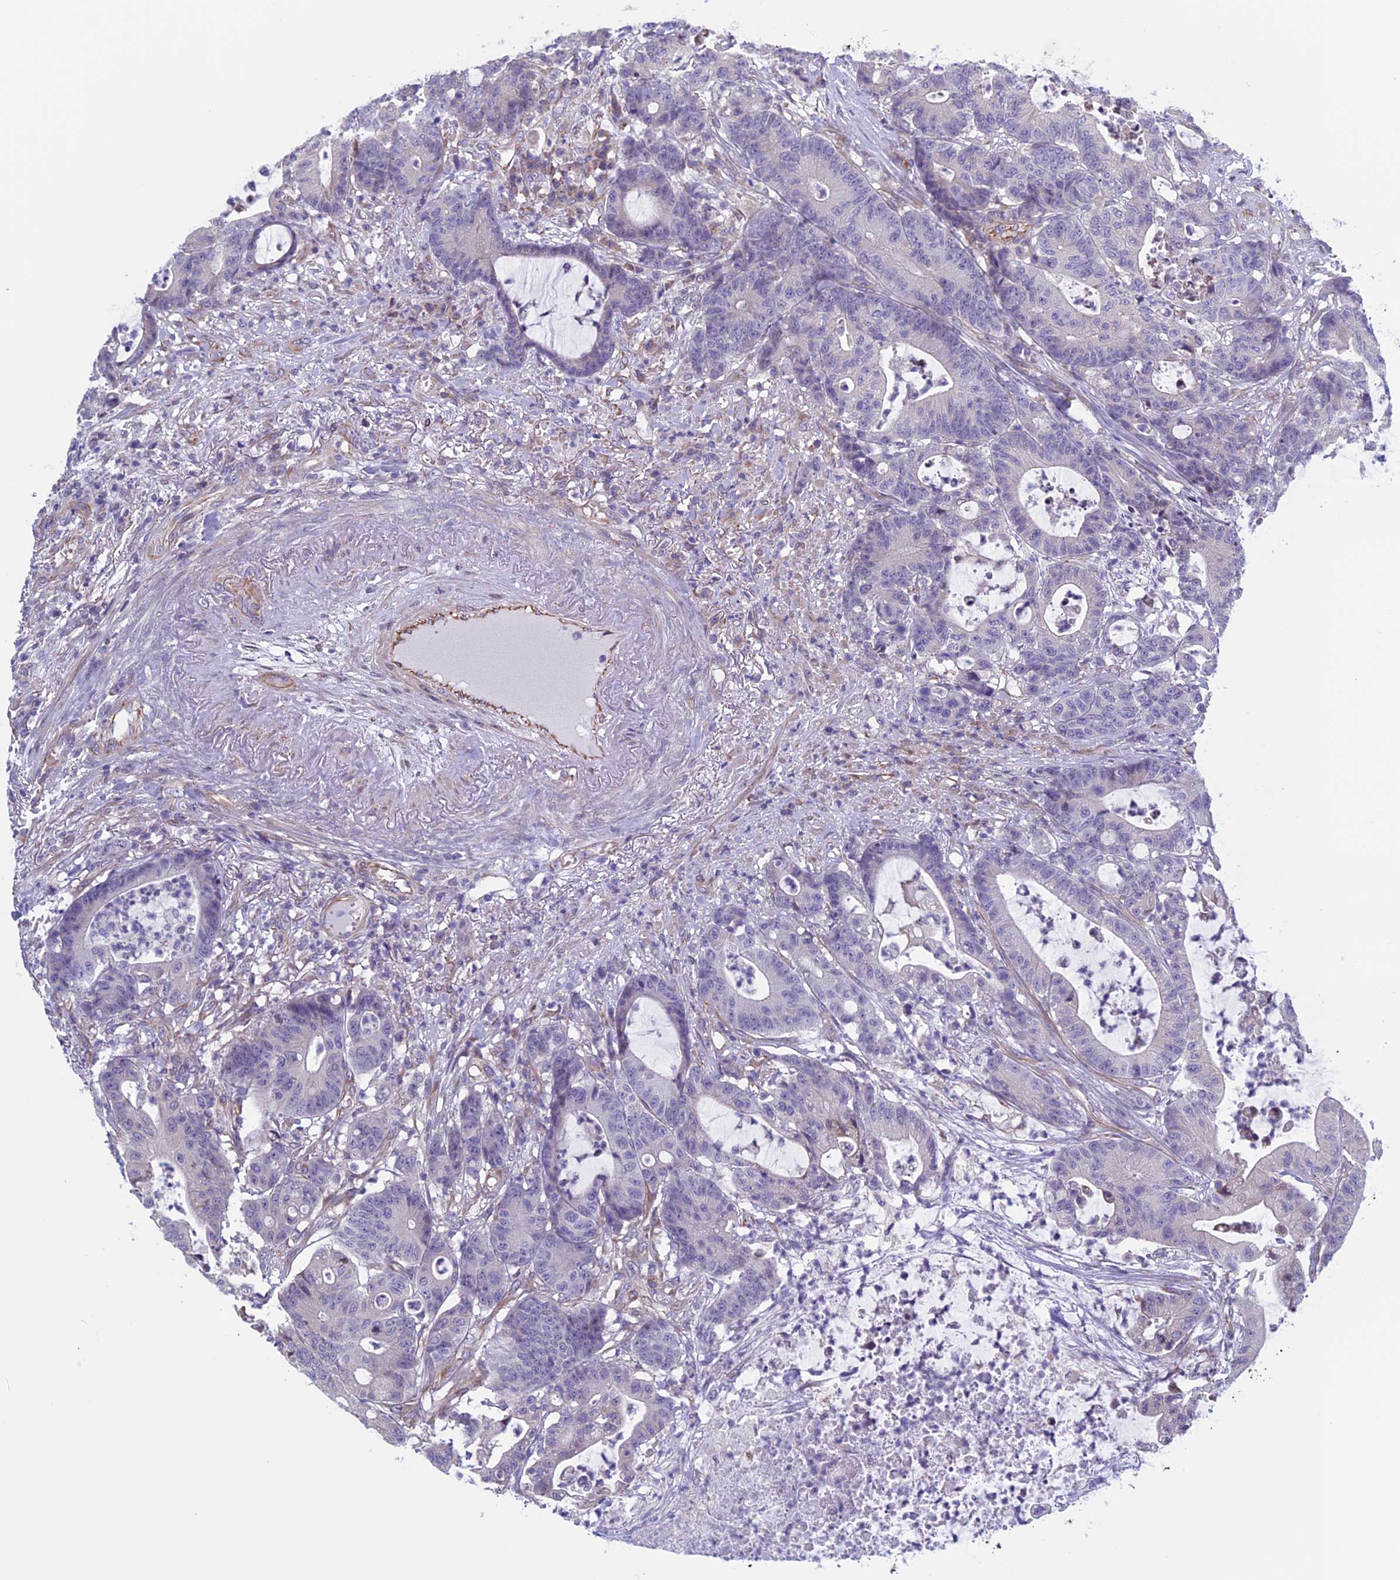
{"staining": {"intensity": "negative", "quantity": "none", "location": "none"}, "tissue": "colorectal cancer", "cell_type": "Tumor cells", "image_type": "cancer", "snomed": [{"axis": "morphology", "description": "Adenocarcinoma, NOS"}, {"axis": "topography", "description": "Colon"}], "caption": "Adenocarcinoma (colorectal) was stained to show a protein in brown. There is no significant staining in tumor cells.", "gene": "BCL2L10", "patient": {"sex": "female", "age": 84}}